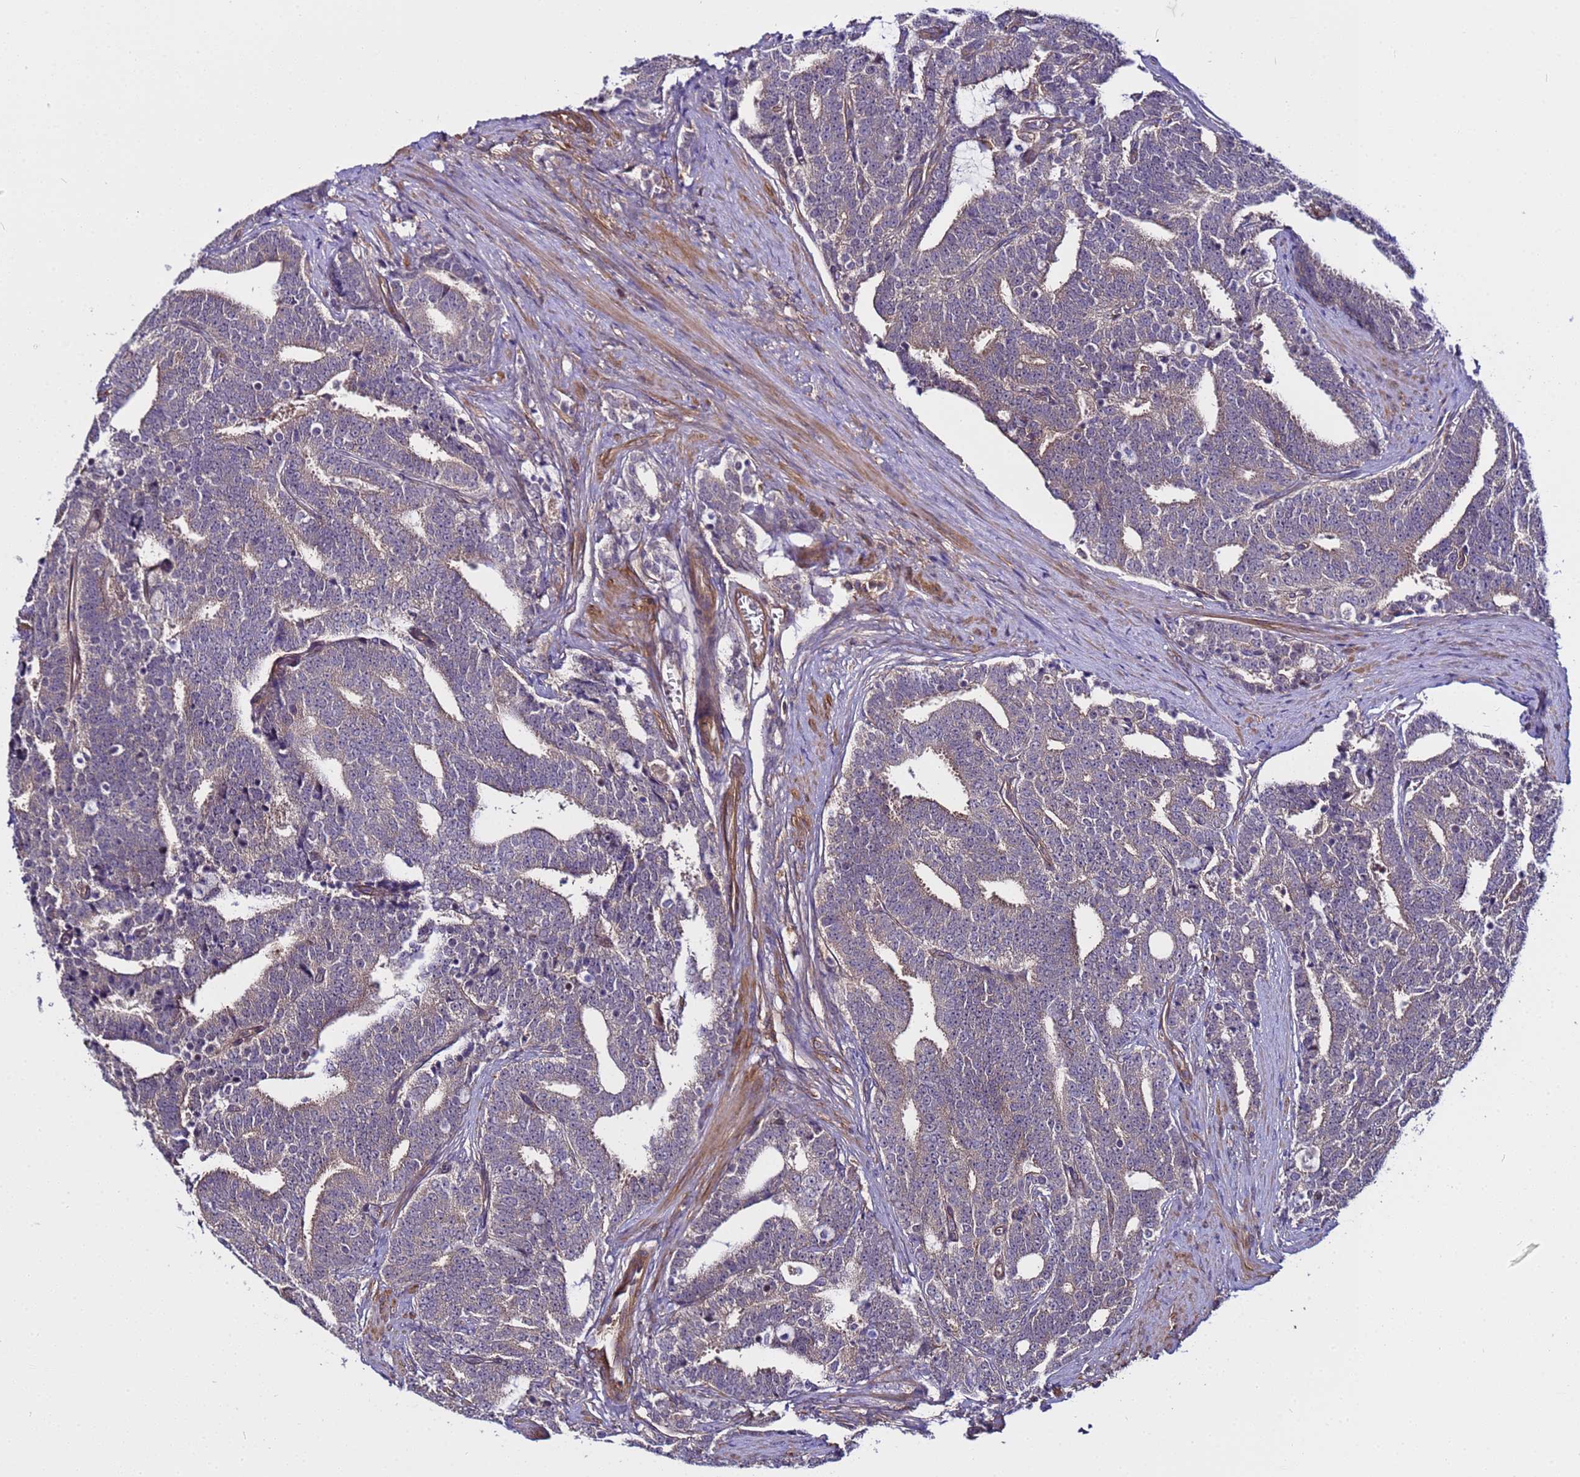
{"staining": {"intensity": "weak", "quantity": "<25%", "location": "cytoplasmic/membranous"}, "tissue": "prostate cancer", "cell_type": "Tumor cells", "image_type": "cancer", "snomed": [{"axis": "morphology", "description": "Adenocarcinoma, High grade"}, {"axis": "topography", "description": "Prostate and seminal vesicle, NOS"}], "caption": "The image shows no staining of tumor cells in adenocarcinoma (high-grade) (prostate). (DAB IHC, high magnification).", "gene": "STK38", "patient": {"sex": "male", "age": 67}}